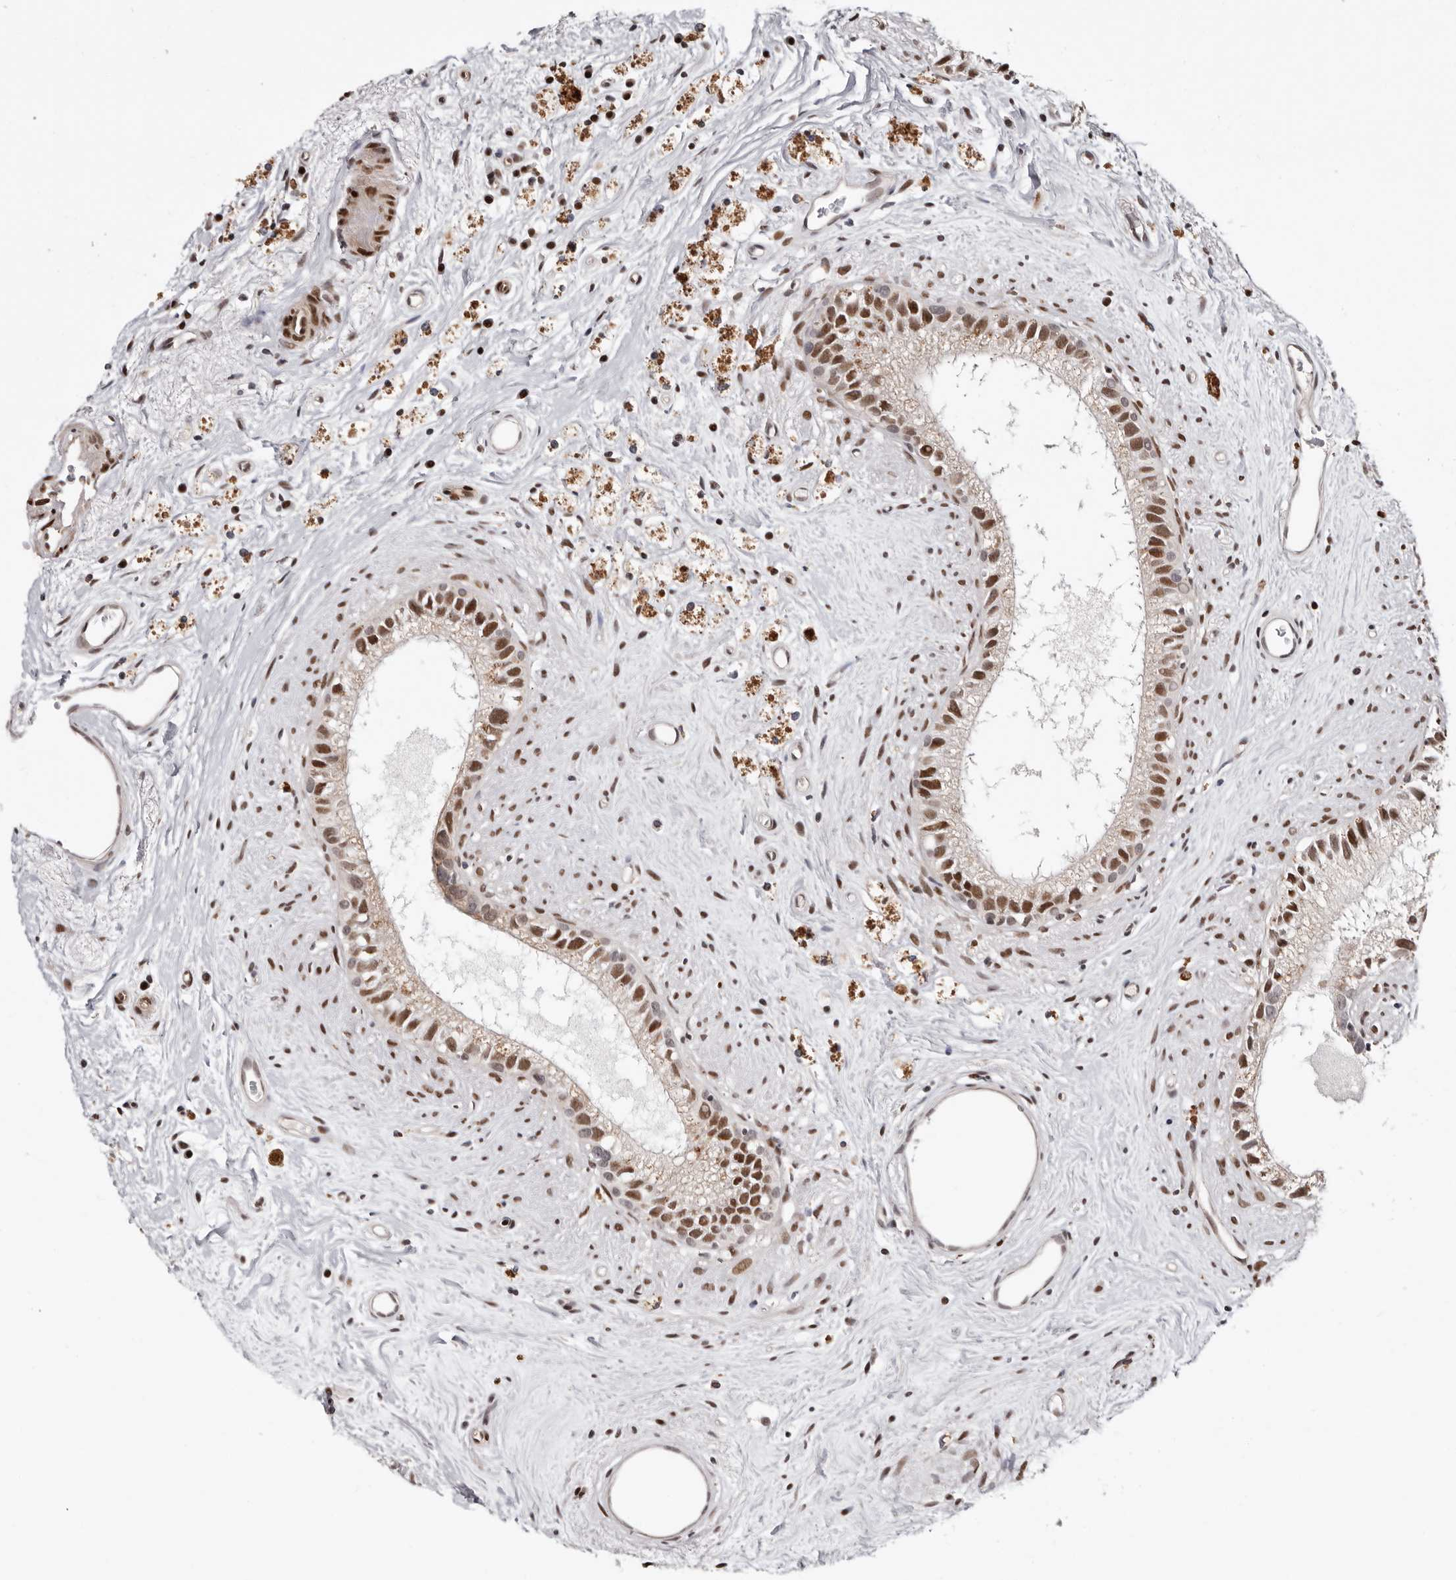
{"staining": {"intensity": "moderate", "quantity": ">75%", "location": "cytoplasmic/membranous,nuclear"}, "tissue": "epididymis", "cell_type": "Glandular cells", "image_type": "normal", "snomed": [{"axis": "morphology", "description": "Normal tissue, NOS"}, {"axis": "topography", "description": "Epididymis"}], "caption": "A brown stain labels moderate cytoplasmic/membranous,nuclear expression of a protein in glandular cells of normal epididymis. Immunohistochemistry (ihc) stains the protein in brown and the nuclei are stained blue.", "gene": "SMAD7", "patient": {"sex": "male", "age": 80}}